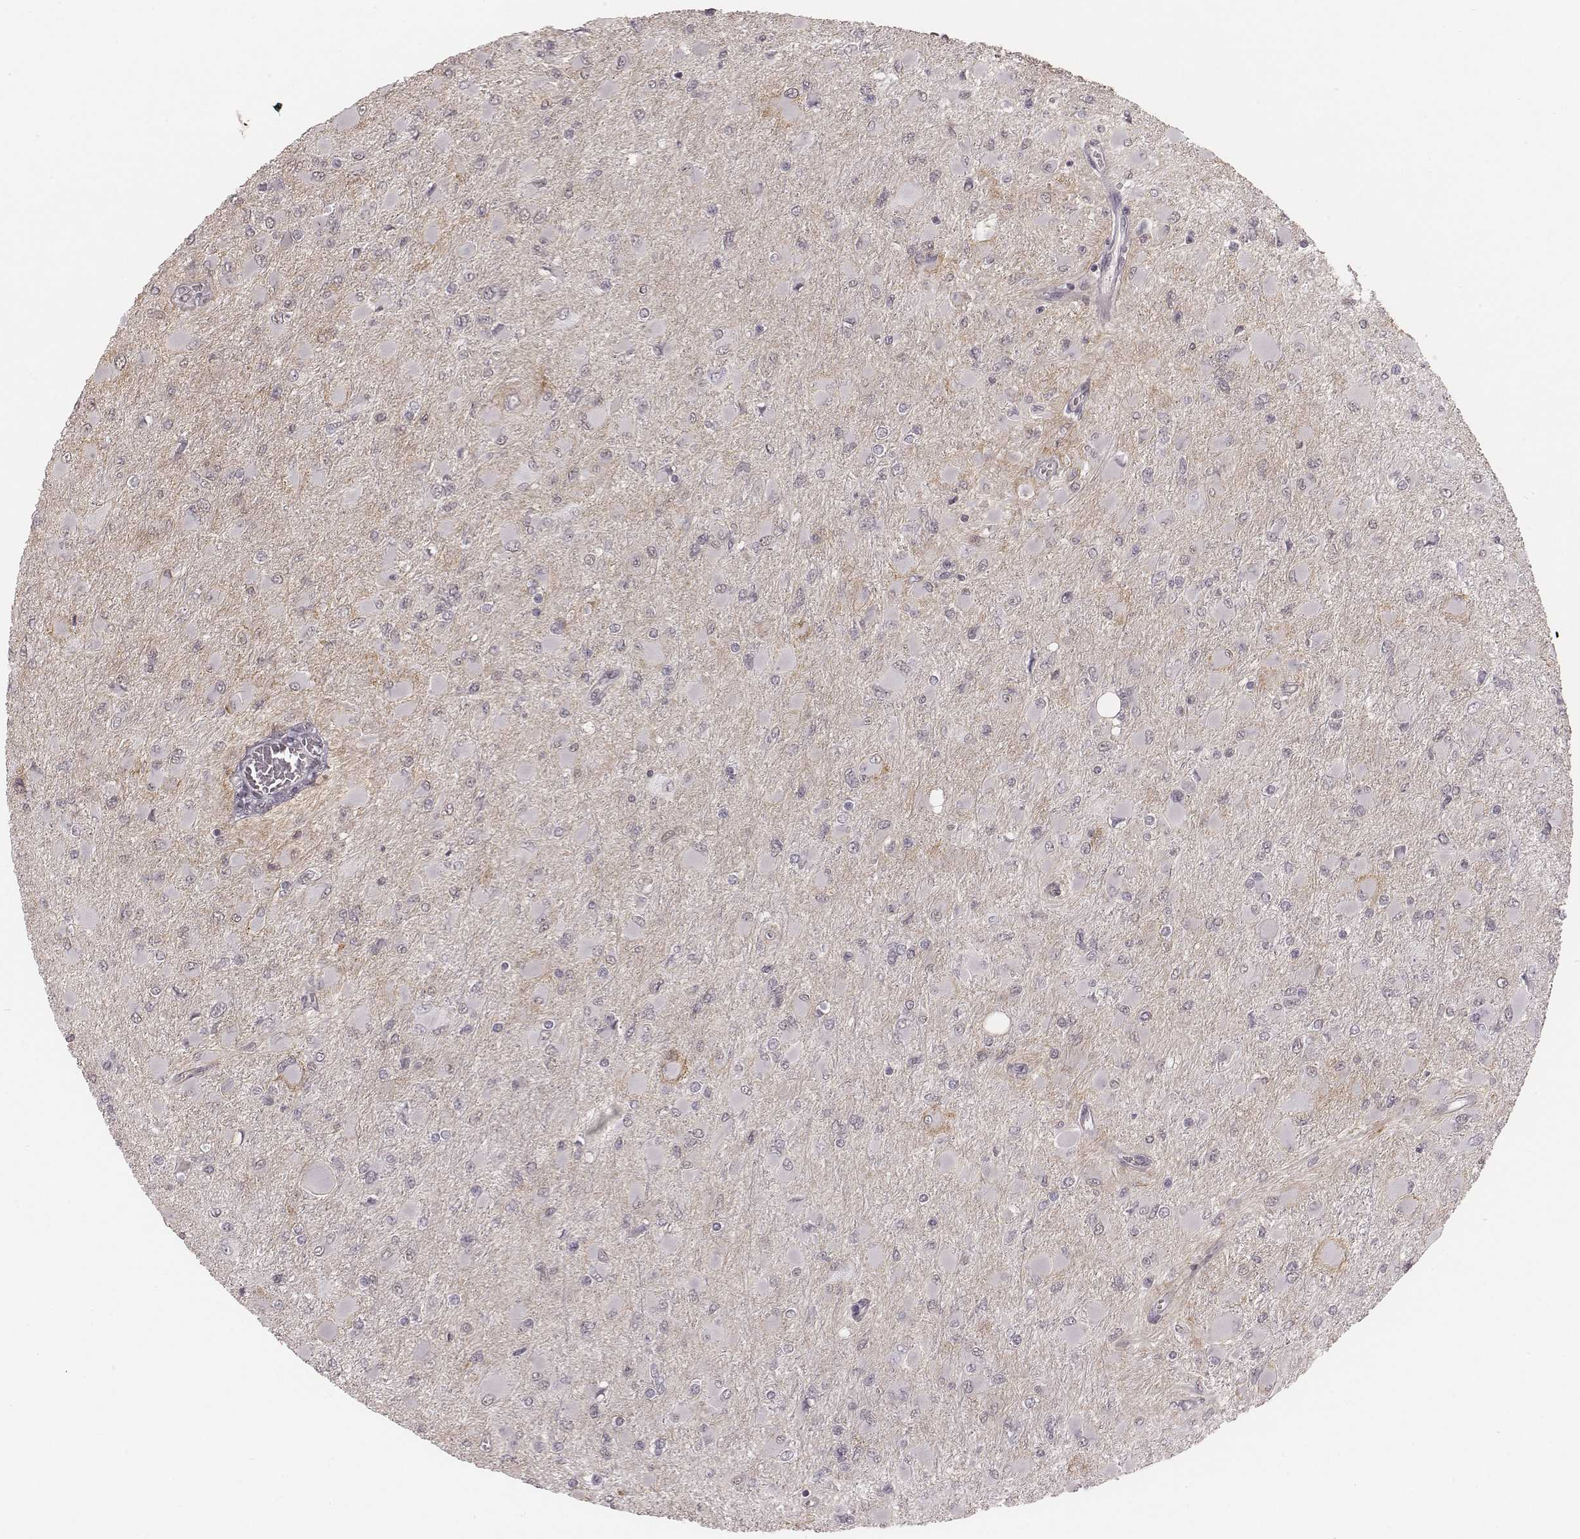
{"staining": {"intensity": "negative", "quantity": "none", "location": "none"}, "tissue": "glioma", "cell_type": "Tumor cells", "image_type": "cancer", "snomed": [{"axis": "morphology", "description": "Glioma, malignant, High grade"}, {"axis": "topography", "description": "Cerebral cortex"}], "caption": "Tumor cells show no significant protein staining in malignant high-grade glioma.", "gene": "RPGRIP1", "patient": {"sex": "female", "age": 36}}